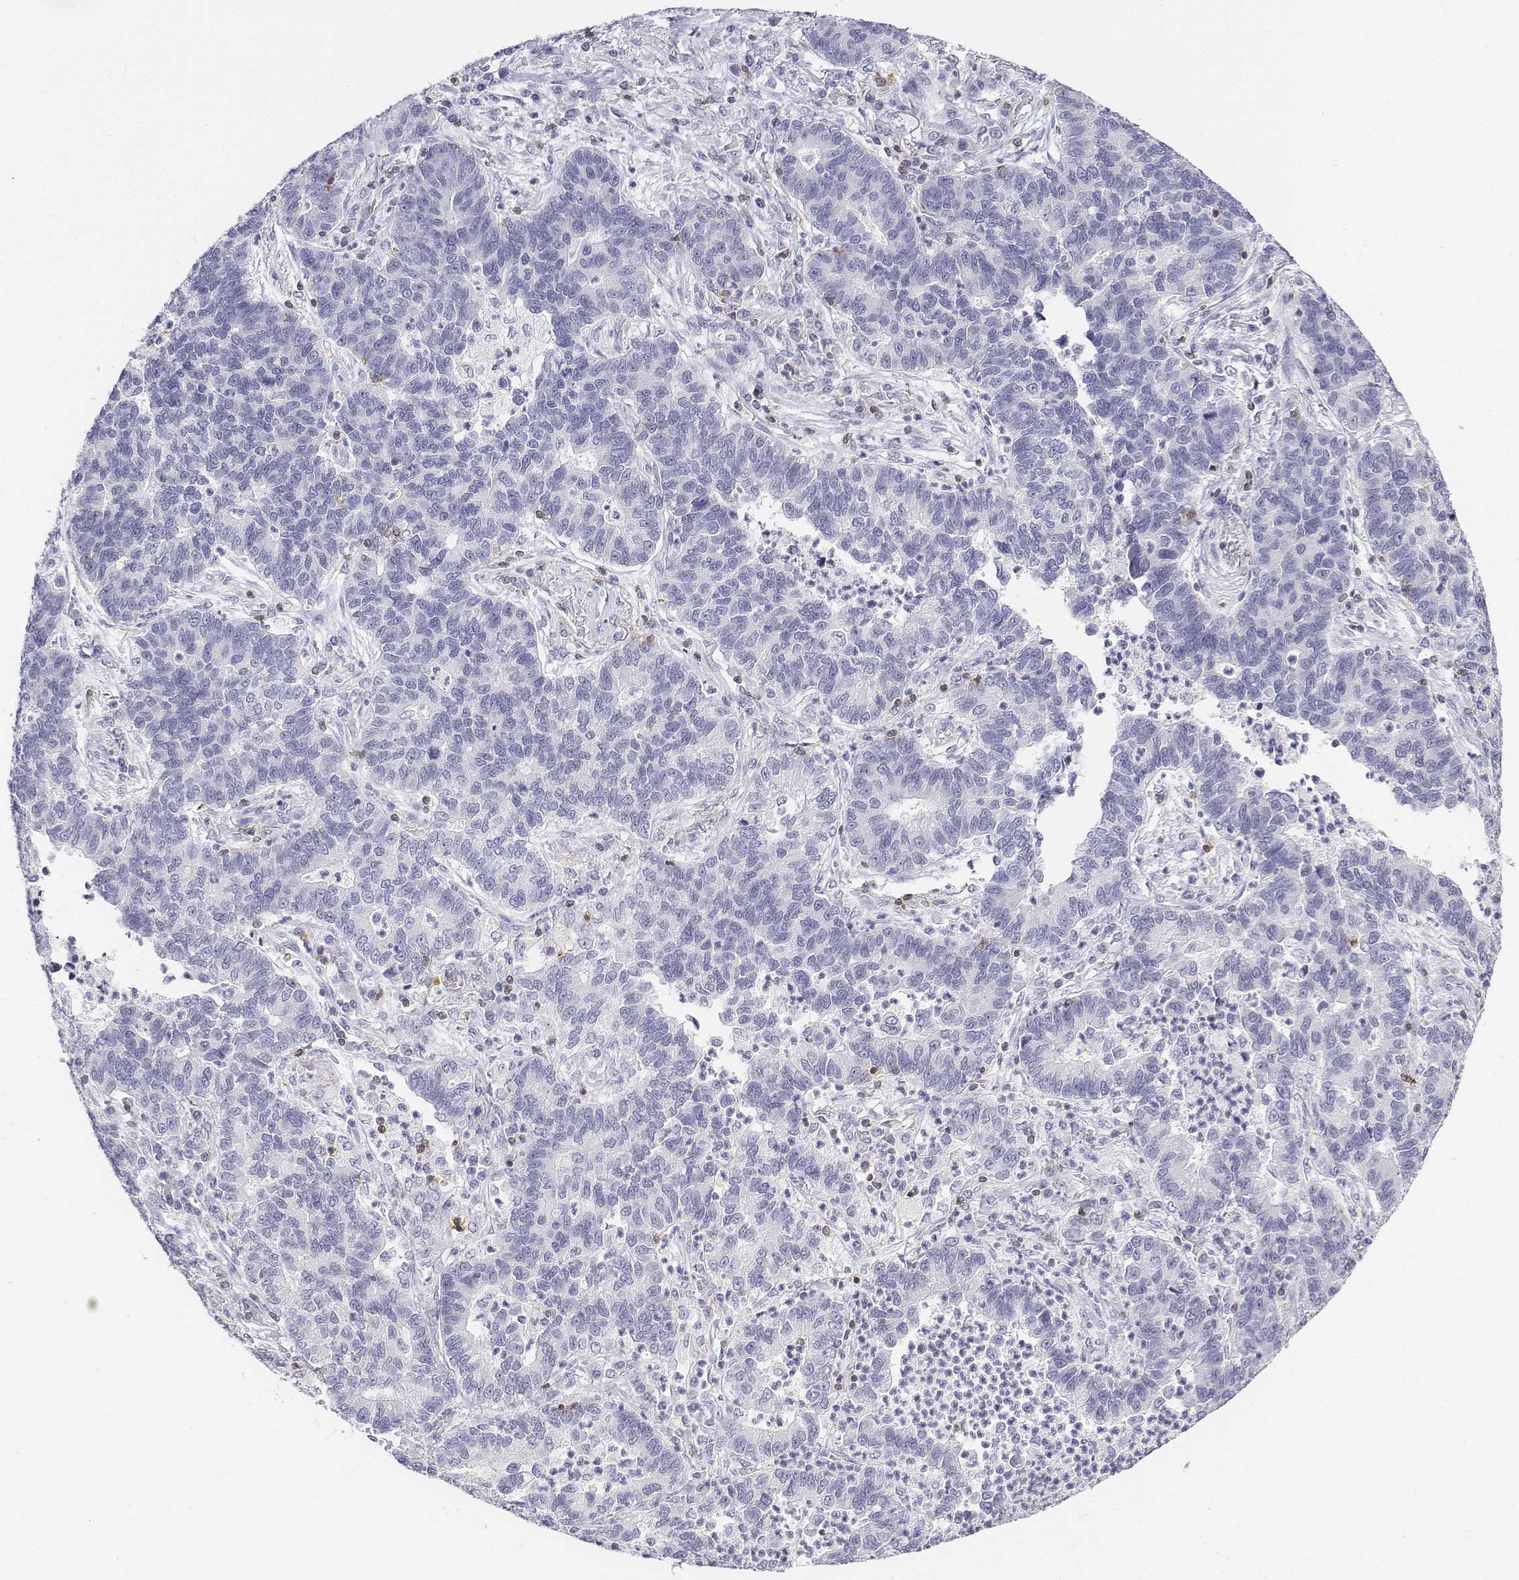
{"staining": {"intensity": "negative", "quantity": "none", "location": "none"}, "tissue": "lung cancer", "cell_type": "Tumor cells", "image_type": "cancer", "snomed": [{"axis": "morphology", "description": "Adenocarcinoma, NOS"}, {"axis": "topography", "description": "Lung"}], "caption": "Immunohistochemistry (IHC) image of lung cancer stained for a protein (brown), which shows no positivity in tumor cells. Nuclei are stained in blue.", "gene": "CD3E", "patient": {"sex": "female", "age": 57}}